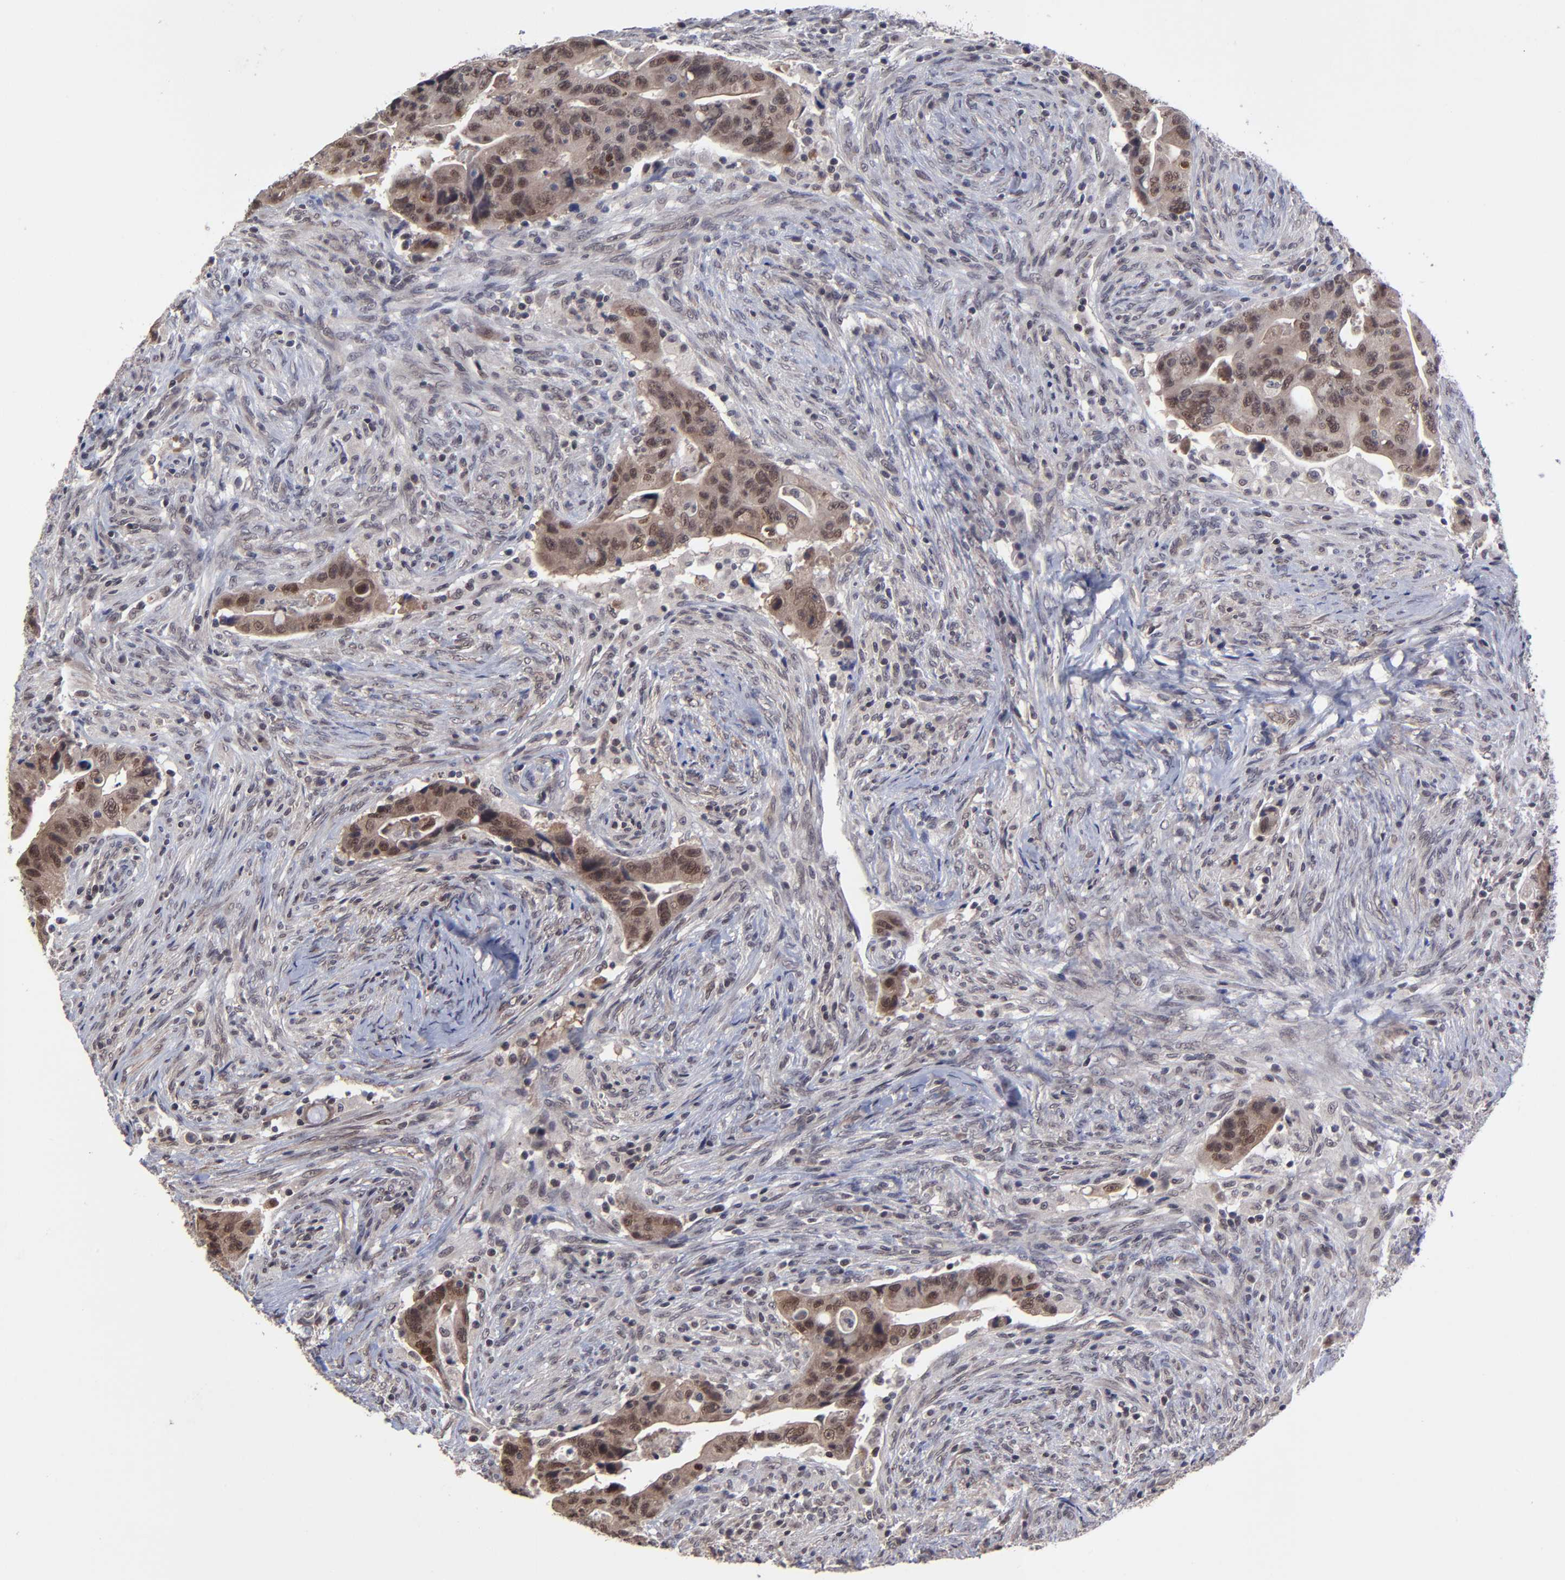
{"staining": {"intensity": "moderate", "quantity": ">75%", "location": "cytoplasmic/membranous,nuclear"}, "tissue": "colorectal cancer", "cell_type": "Tumor cells", "image_type": "cancer", "snomed": [{"axis": "morphology", "description": "Adenocarcinoma, NOS"}, {"axis": "topography", "description": "Rectum"}], "caption": "There is medium levels of moderate cytoplasmic/membranous and nuclear positivity in tumor cells of colorectal cancer, as demonstrated by immunohistochemical staining (brown color).", "gene": "ZNF419", "patient": {"sex": "female", "age": 71}}